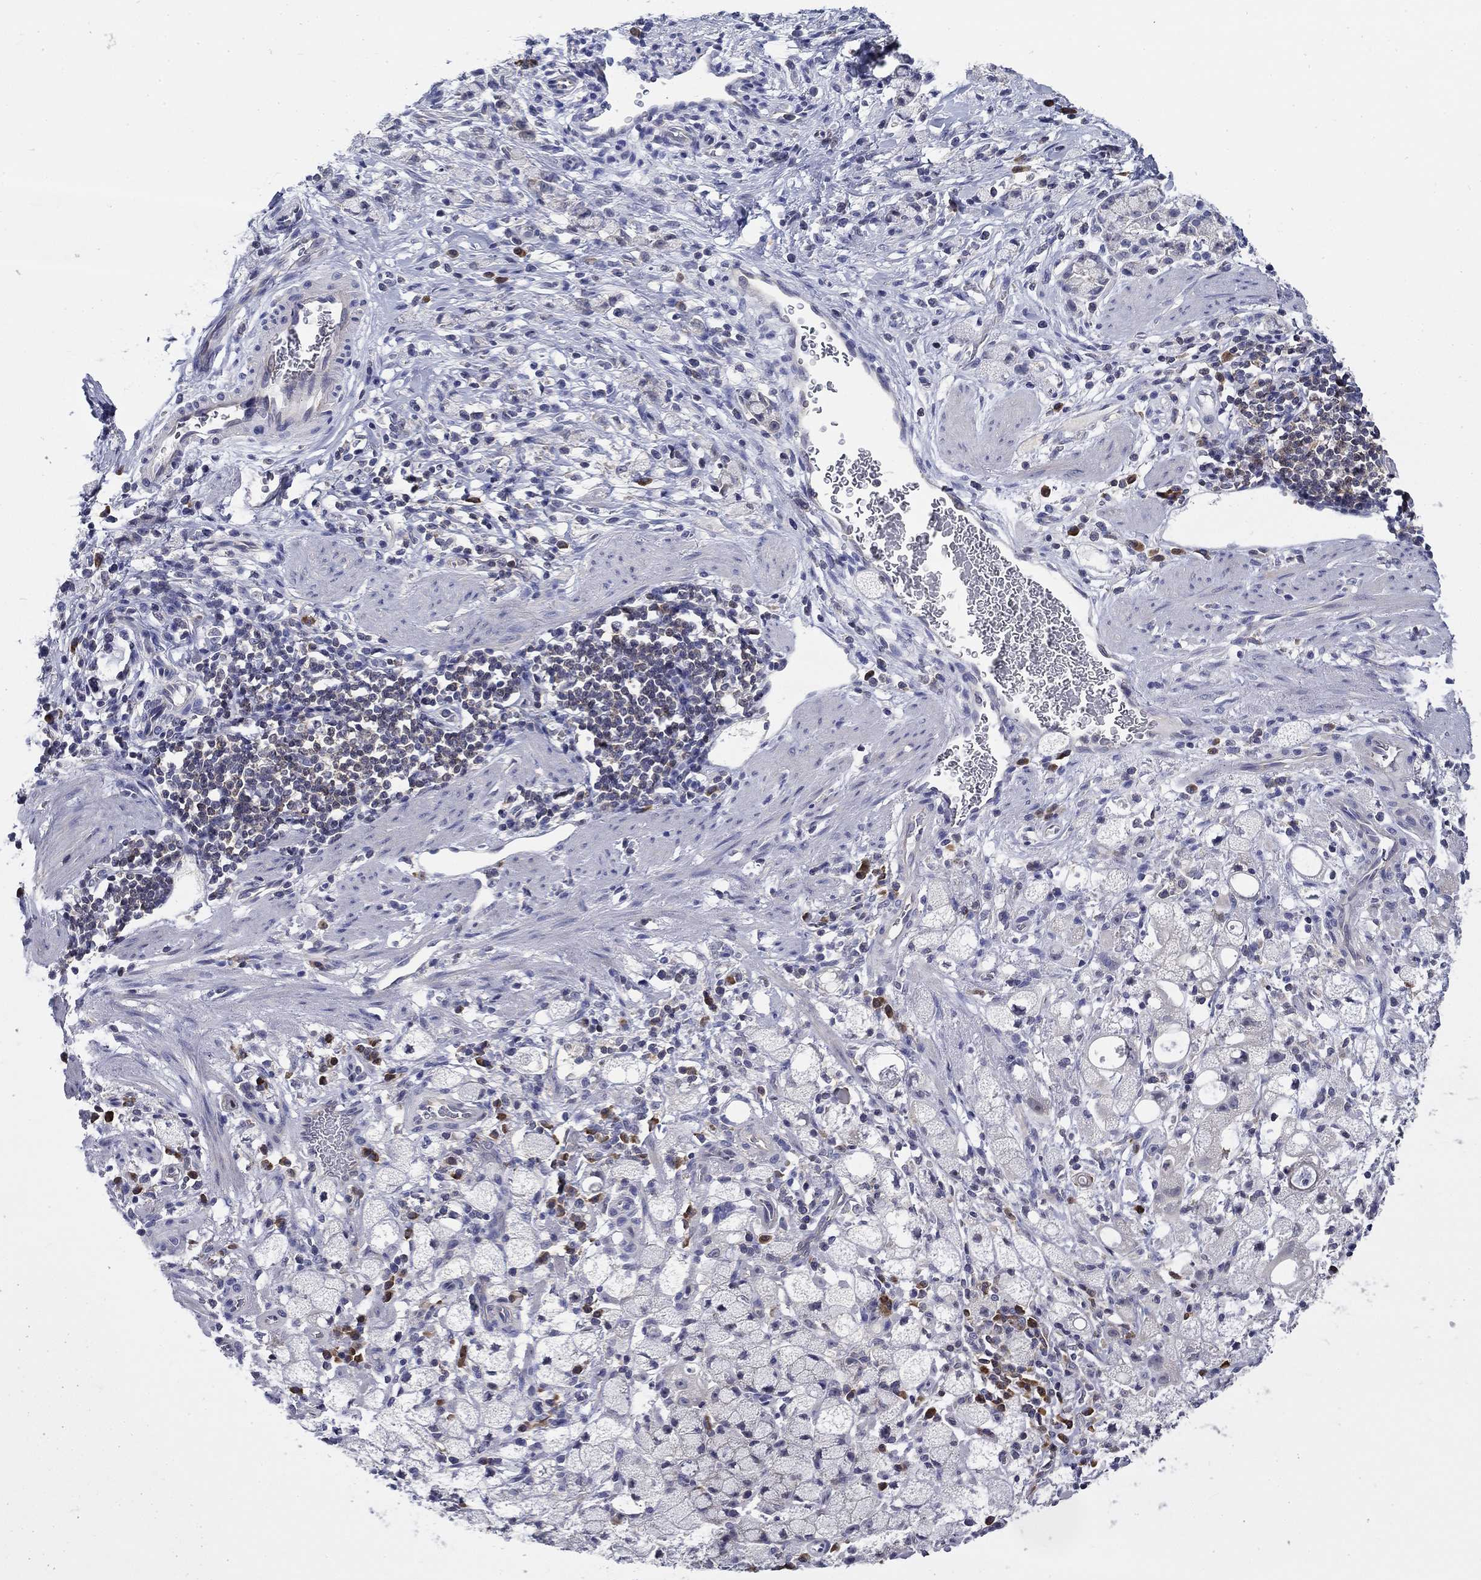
{"staining": {"intensity": "negative", "quantity": "none", "location": "none"}, "tissue": "stomach cancer", "cell_type": "Tumor cells", "image_type": "cancer", "snomed": [{"axis": "morphology", "description": "Adenocarcinoma, NOS"}, {"axis": "topography", "description": "Stomach"}], "caption": "DAB immunohistochemical staining of human stomach cancer exhibits no significant expression in tumor cells. (Stains: DAB (3,3'-diaminobenzidine) immunohistochemistry with hematoxylin counter stain, Microscopy: brightfield microscopy at high magnification).", "gene": "POU2F2", "patient": {"sex": "male", "age": 58}}